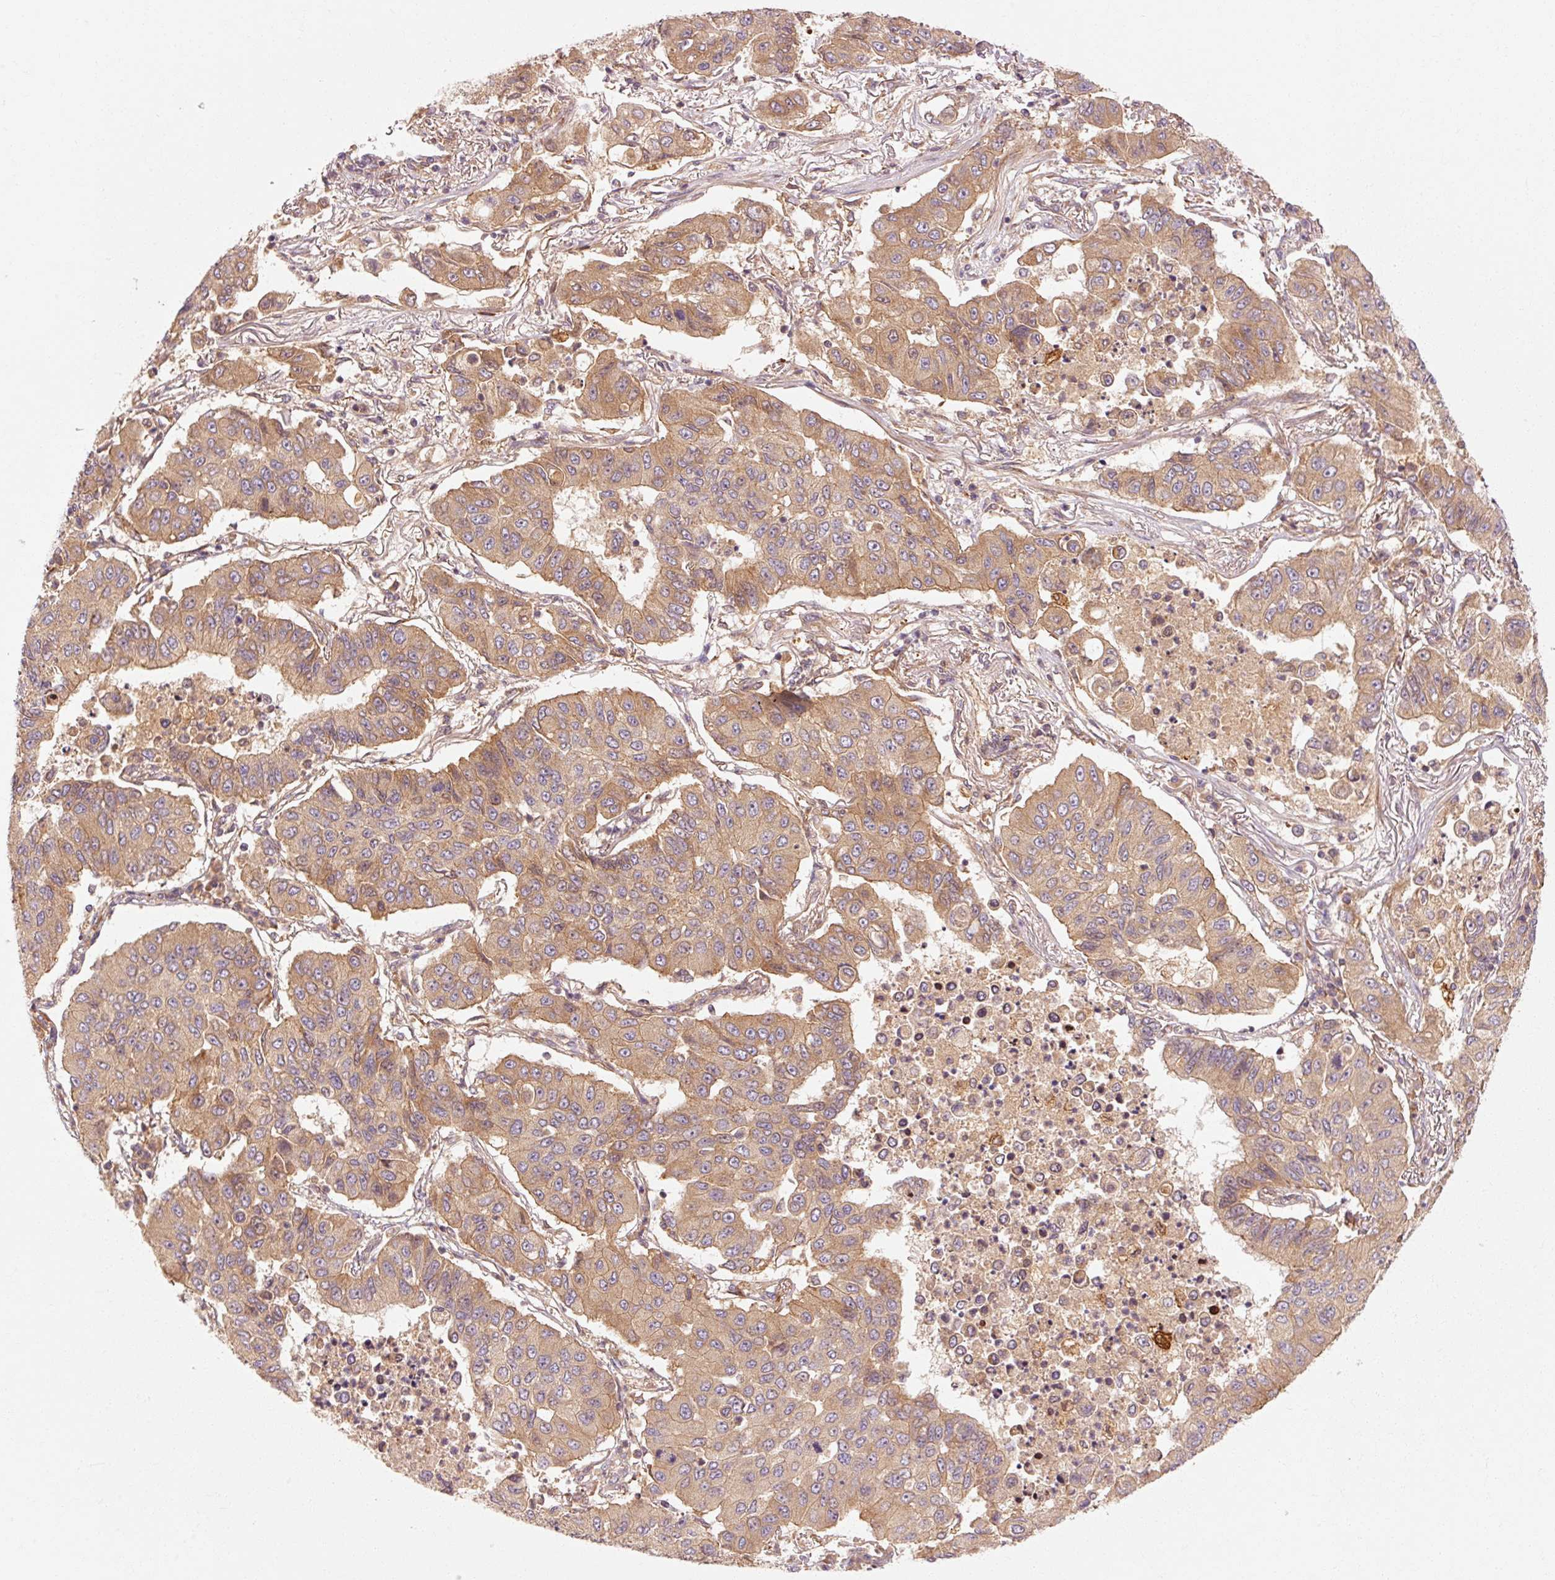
{"staining": {"intensity": "weak", "quantity": "25%-75%", "location": "cytoplasmic/membranous"}, "tissue": "lung cancer", "cell_type": "Tumor cells", "image_type": "cancer", "snomed": [{"axis": "morphology", "description": "Squamous cell carcinoma, NOS"}, {"axis": "topography", "description": "Lung"}], "caption": "Immunohistochemistry staining of lung cancer (squamous cell carcinoma), which exhibits low levels of weak cytoplasmic/membranous expression in approximately 25%-75% of tumor cells indicating weak cytoplasmic/membranous protein positivity. The staining was performed using DAB (brown) for protein detection and nuclei were counterstained in hematoxylin (blue).", "gene": "CTNNA1", "patient": {"sex": "male", "age": 74}}